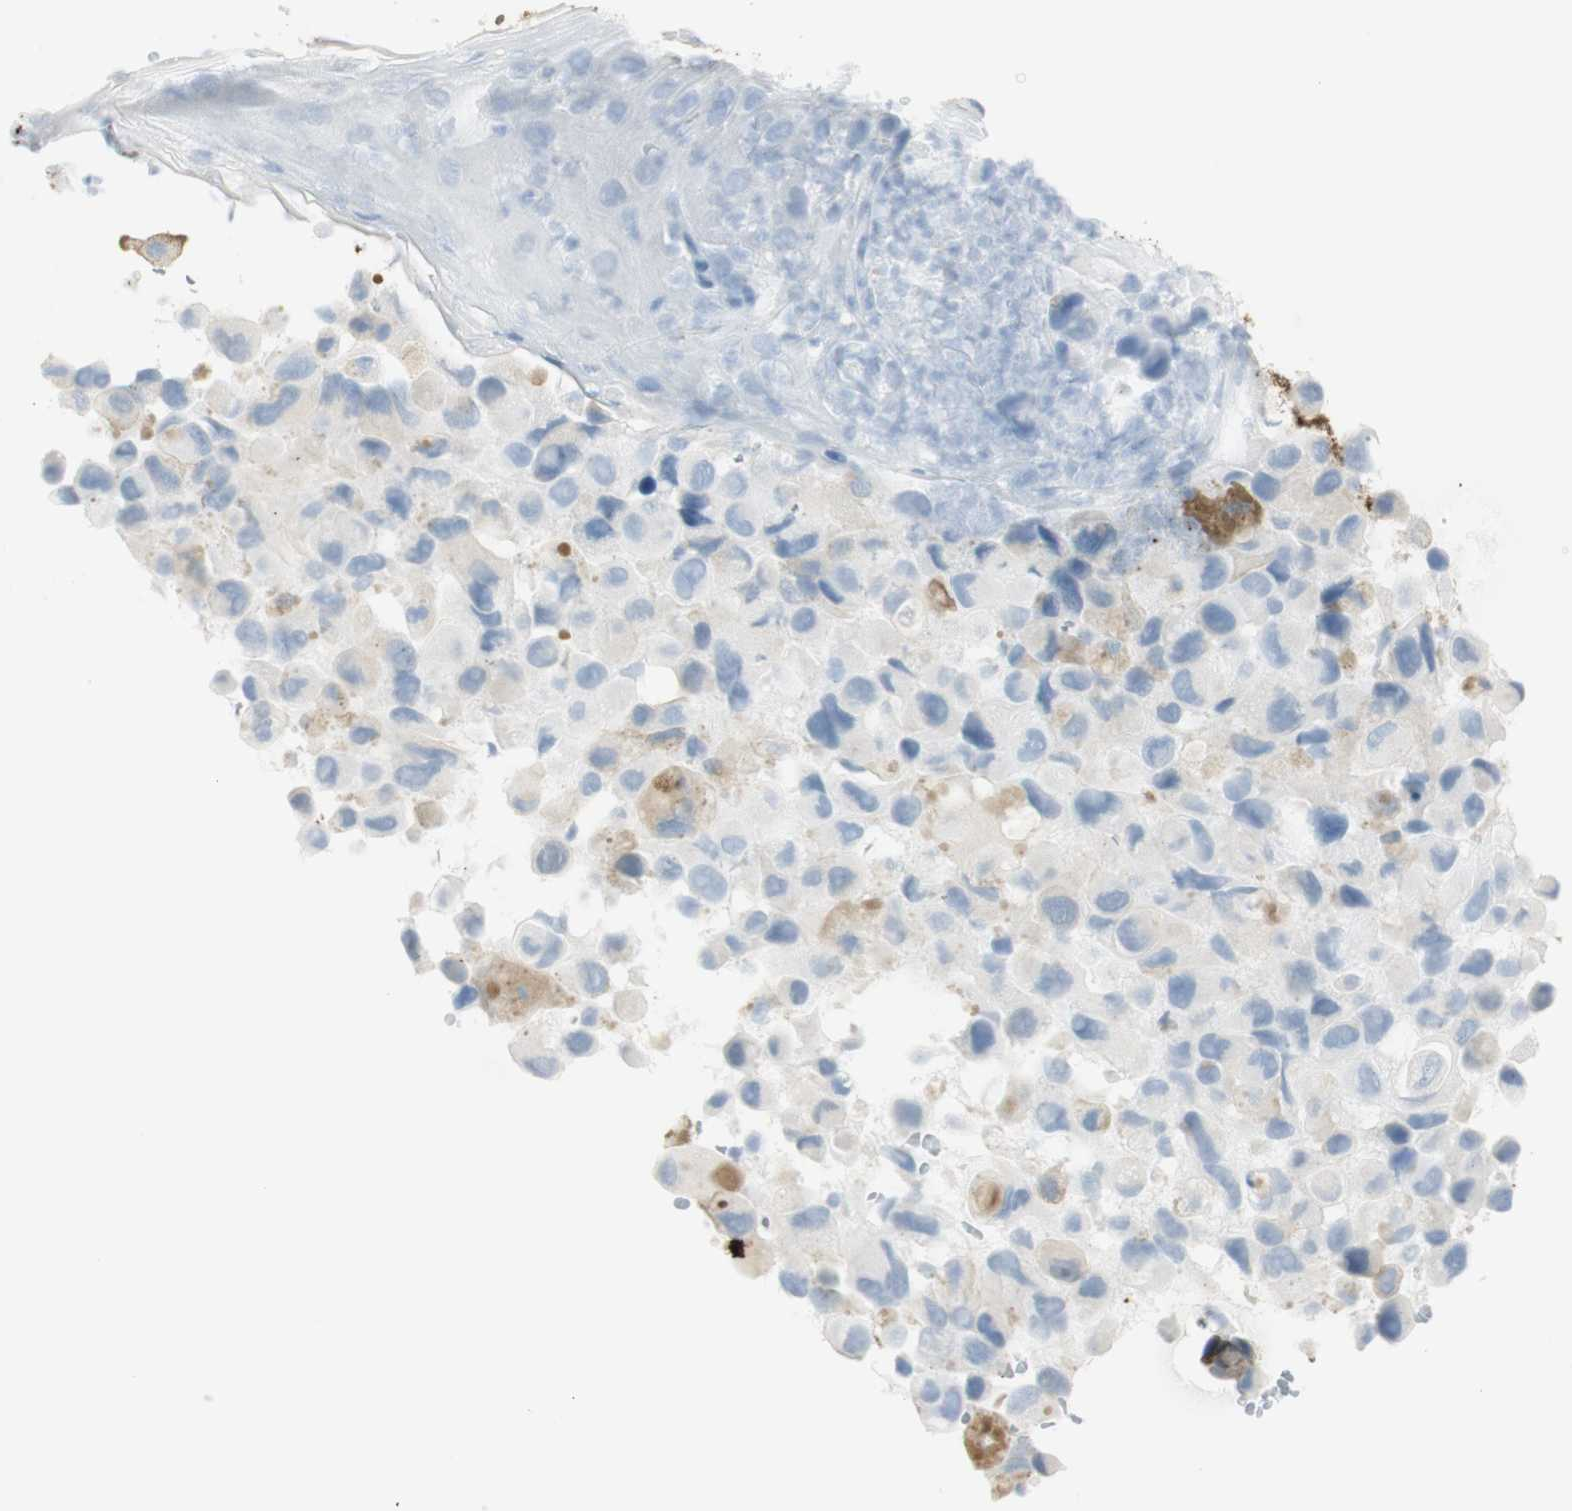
{"staining": {"intensity": "weak", "quantity": "<25%", "location": "cytoplasmic/membranous"}, "tissue": "melanoma", "cell_type": "Tumor cells", "image_type": "cancer", "snomed": [{"axis": "morphology", "description": "Malignant melanoma, NOS"}, {"axis": "topography", "description": "Skin"}], "caption": "Immunohistochemistry photomicrograph of neoplastic tissue: human melanoma stained with DAB (3,3'-diaminobenzidine) demonstrates no significant protein staining in tumor cells.", "gene": "NAPSA", "patient": {"sex": "female", "age": 73}}